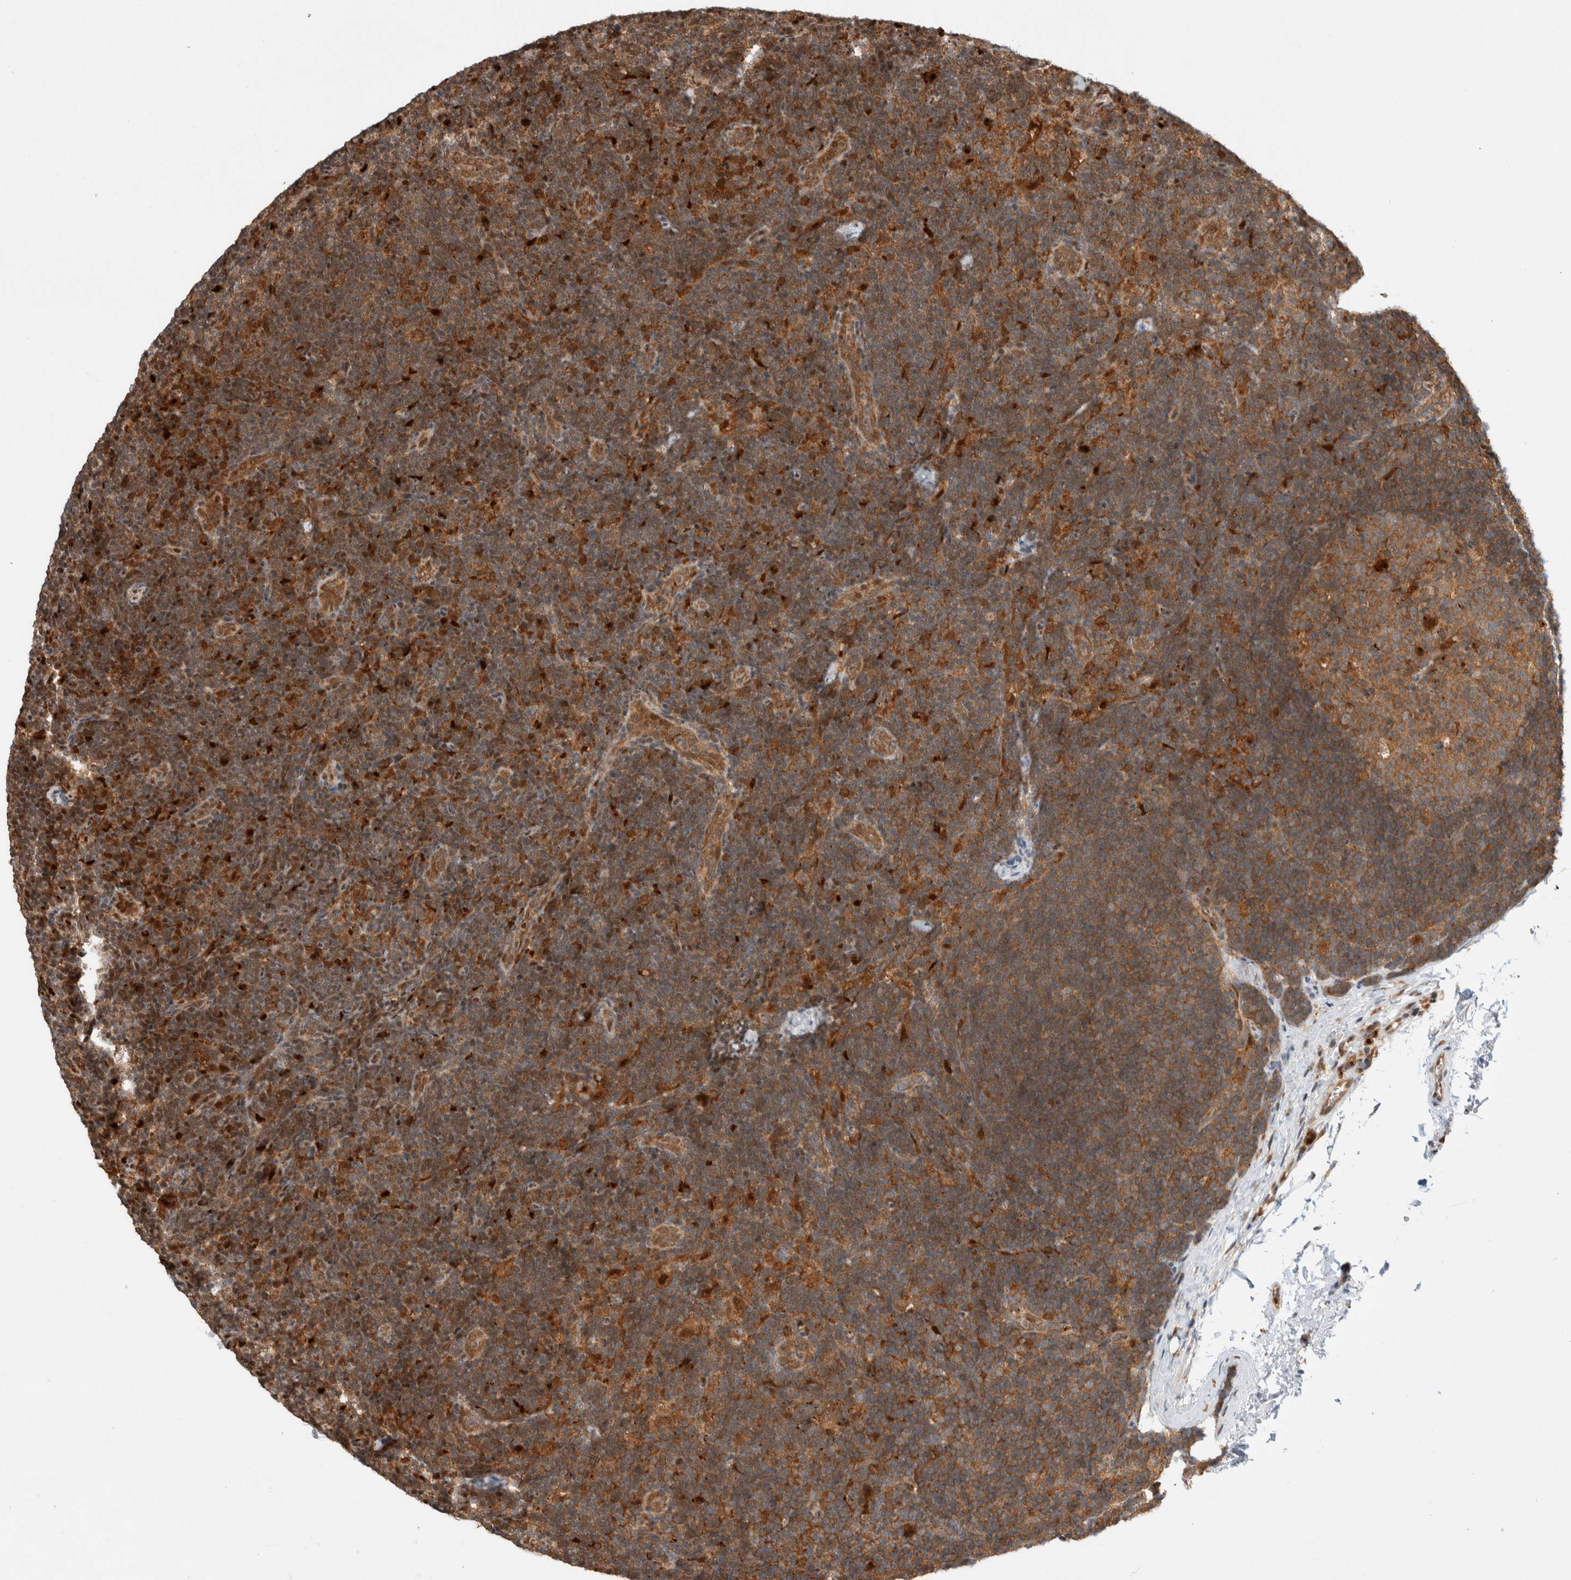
{"staining": {"intensity": "moderate", "quantity": ">75%", "location": "cytoplasmic/membranous"}, "tissue": "lymph node", "cell_type": "Germinal center cells", "image_type": "normal", "snomed": [{"axis": "morphology", "description": "Normal tissue, NOS"}, {"axis": "topography", "description": "Lymph node"}], "caption": "Lymph node stained for a protein exhibits moderate cytoplasmic/membranous positivity in germinal center cells. (brown staining indicates protein expression, while blue staining denotes nuclei).", "gene": "OTUD6B", "patient": {"sex": "female", "age": 22}}